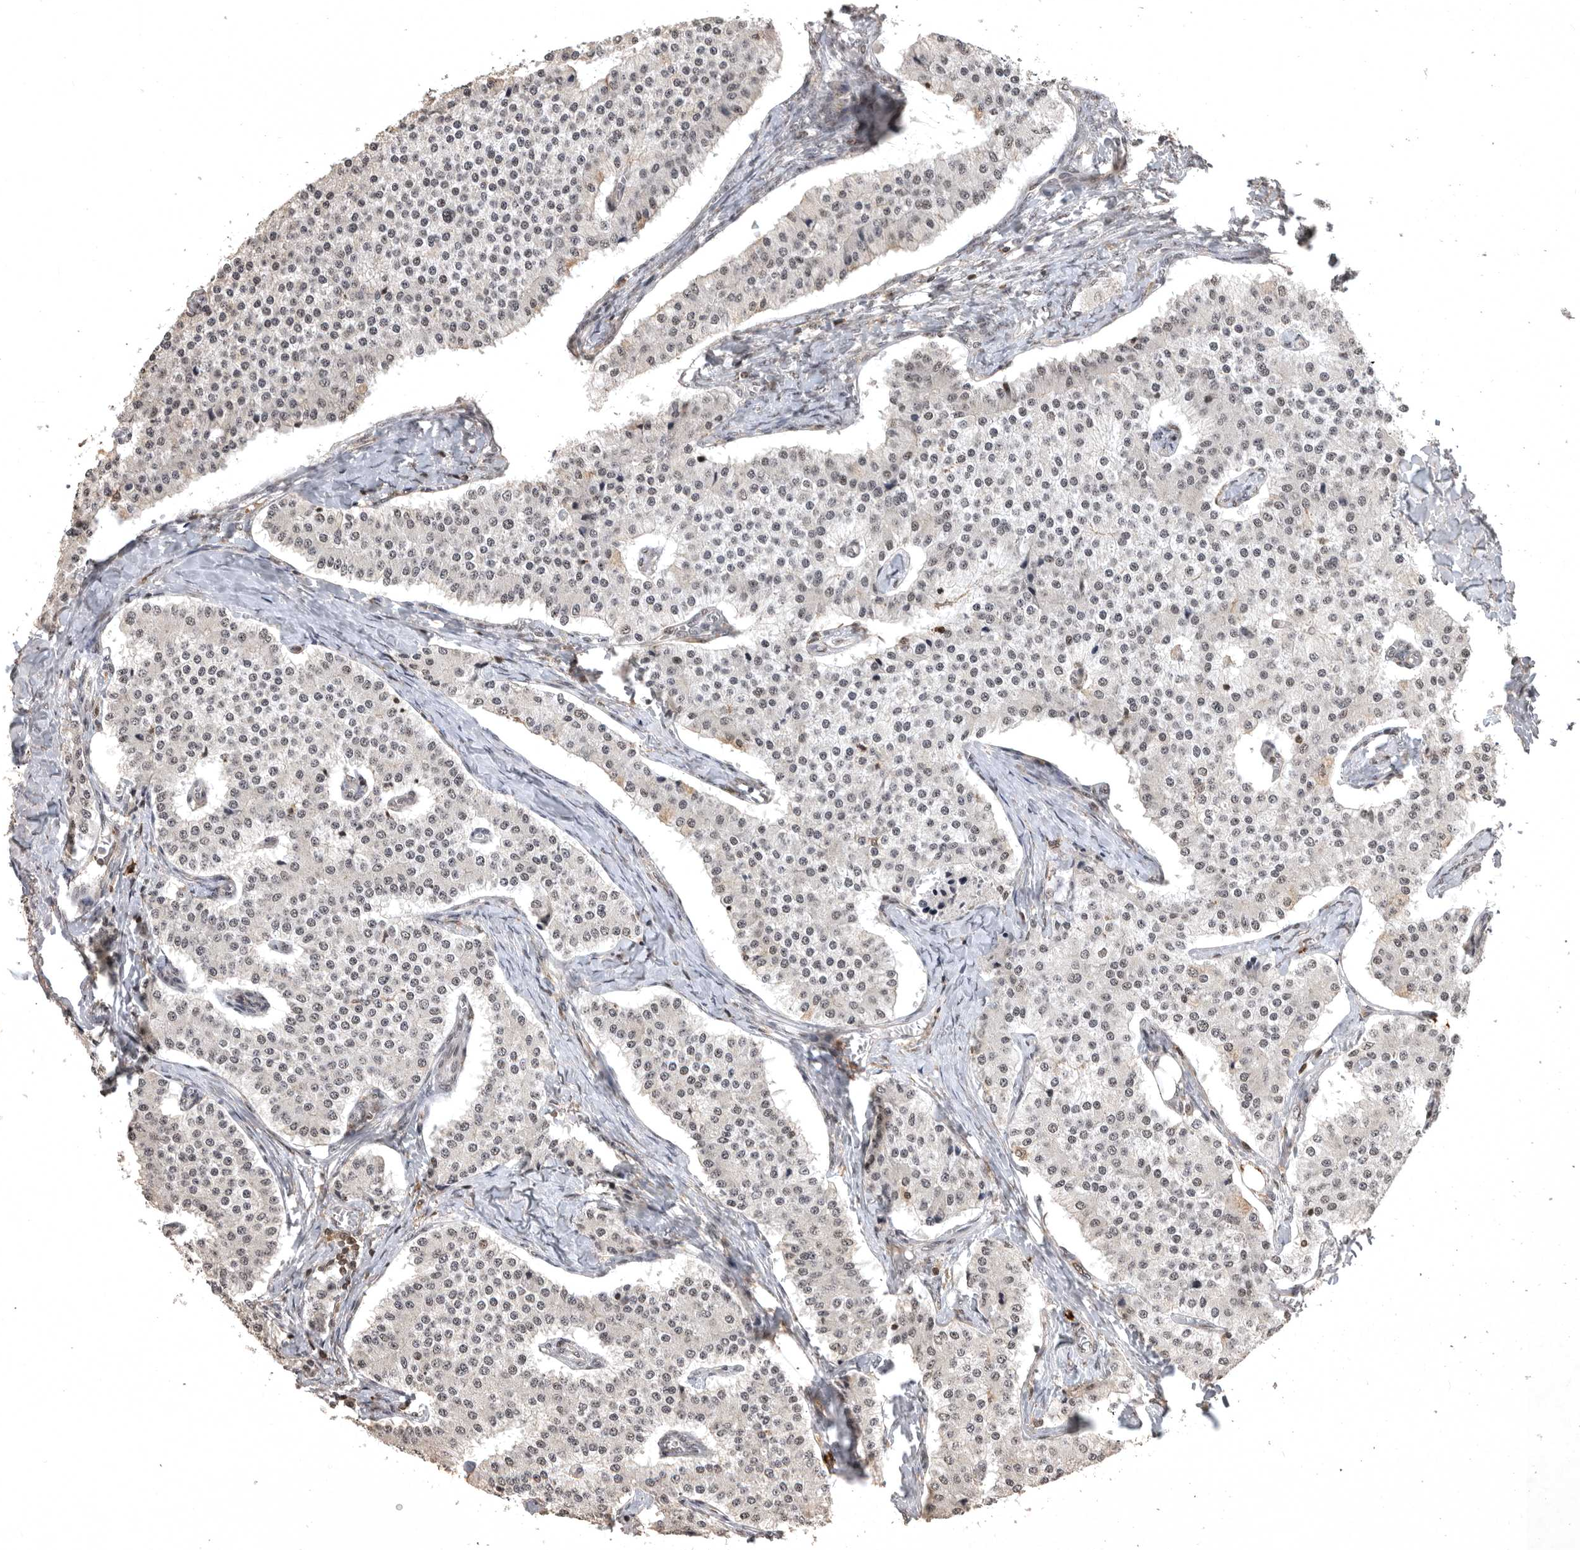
{"staining": {"intensity": "weak", "quantity": "25%-75%", "location": "nuclear"}, "tissue": "carcinoid", "cell_type": "Tumor cells", "image_type": "cancer", "snomed": [{"axis": "morphology", "description": "Carcinoid, malignant, NOS"}, {"axis": "topography", "description": "Colon"}], "caption": "Weak nuclear positivity for a protein is present in approximately 25%-75% of tumor cells of carcinoid using IHC.", "gene": "CBLL1", "patient": {"sex": "female", "age": 52}}